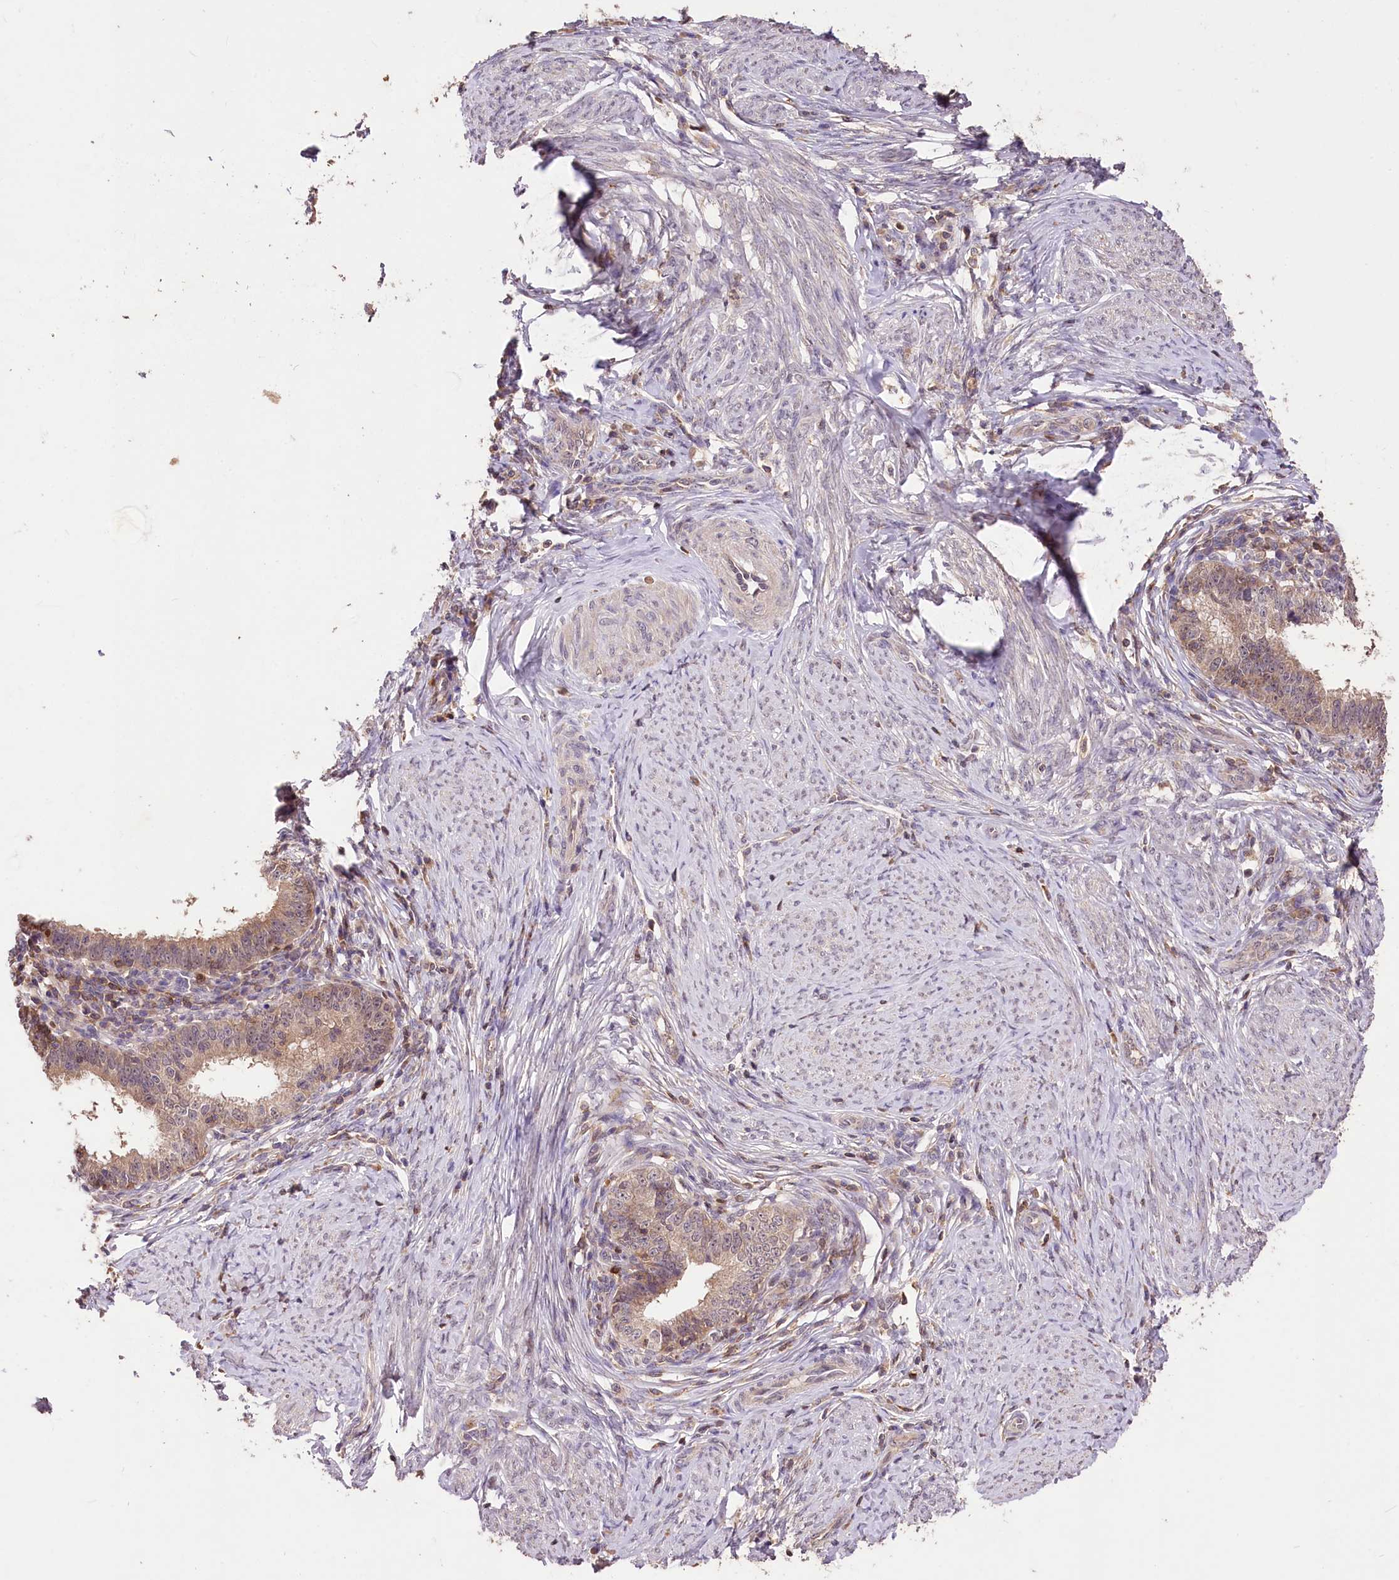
{"staining": {"intensity": "weak", "quantity": "25%-75%", "location": "cytoplasmic/membranous"}, "tissue": "cervical cancer", "cell_type": "Tumor cells", "image_type": "cancer", "snomed": [{"axis": "morphology", "description": "Adenocarcinoma, NOS"}, {"axis": "topography", "description": "Cervix"}], "caption": "Protein expression analysis of cervical cancer demonstrates weak cytoplasmic/membranous positivity in approximately 25%-75% of tumor cells. The staining is performed using DAB (3,3'-diaminobenzidine) brown chromogen to label protein expression. The nuclei are counter-stained blue using hematoxylin.", "gene": "SERGEF", "patient": {"sex": "female", "age": 36}}